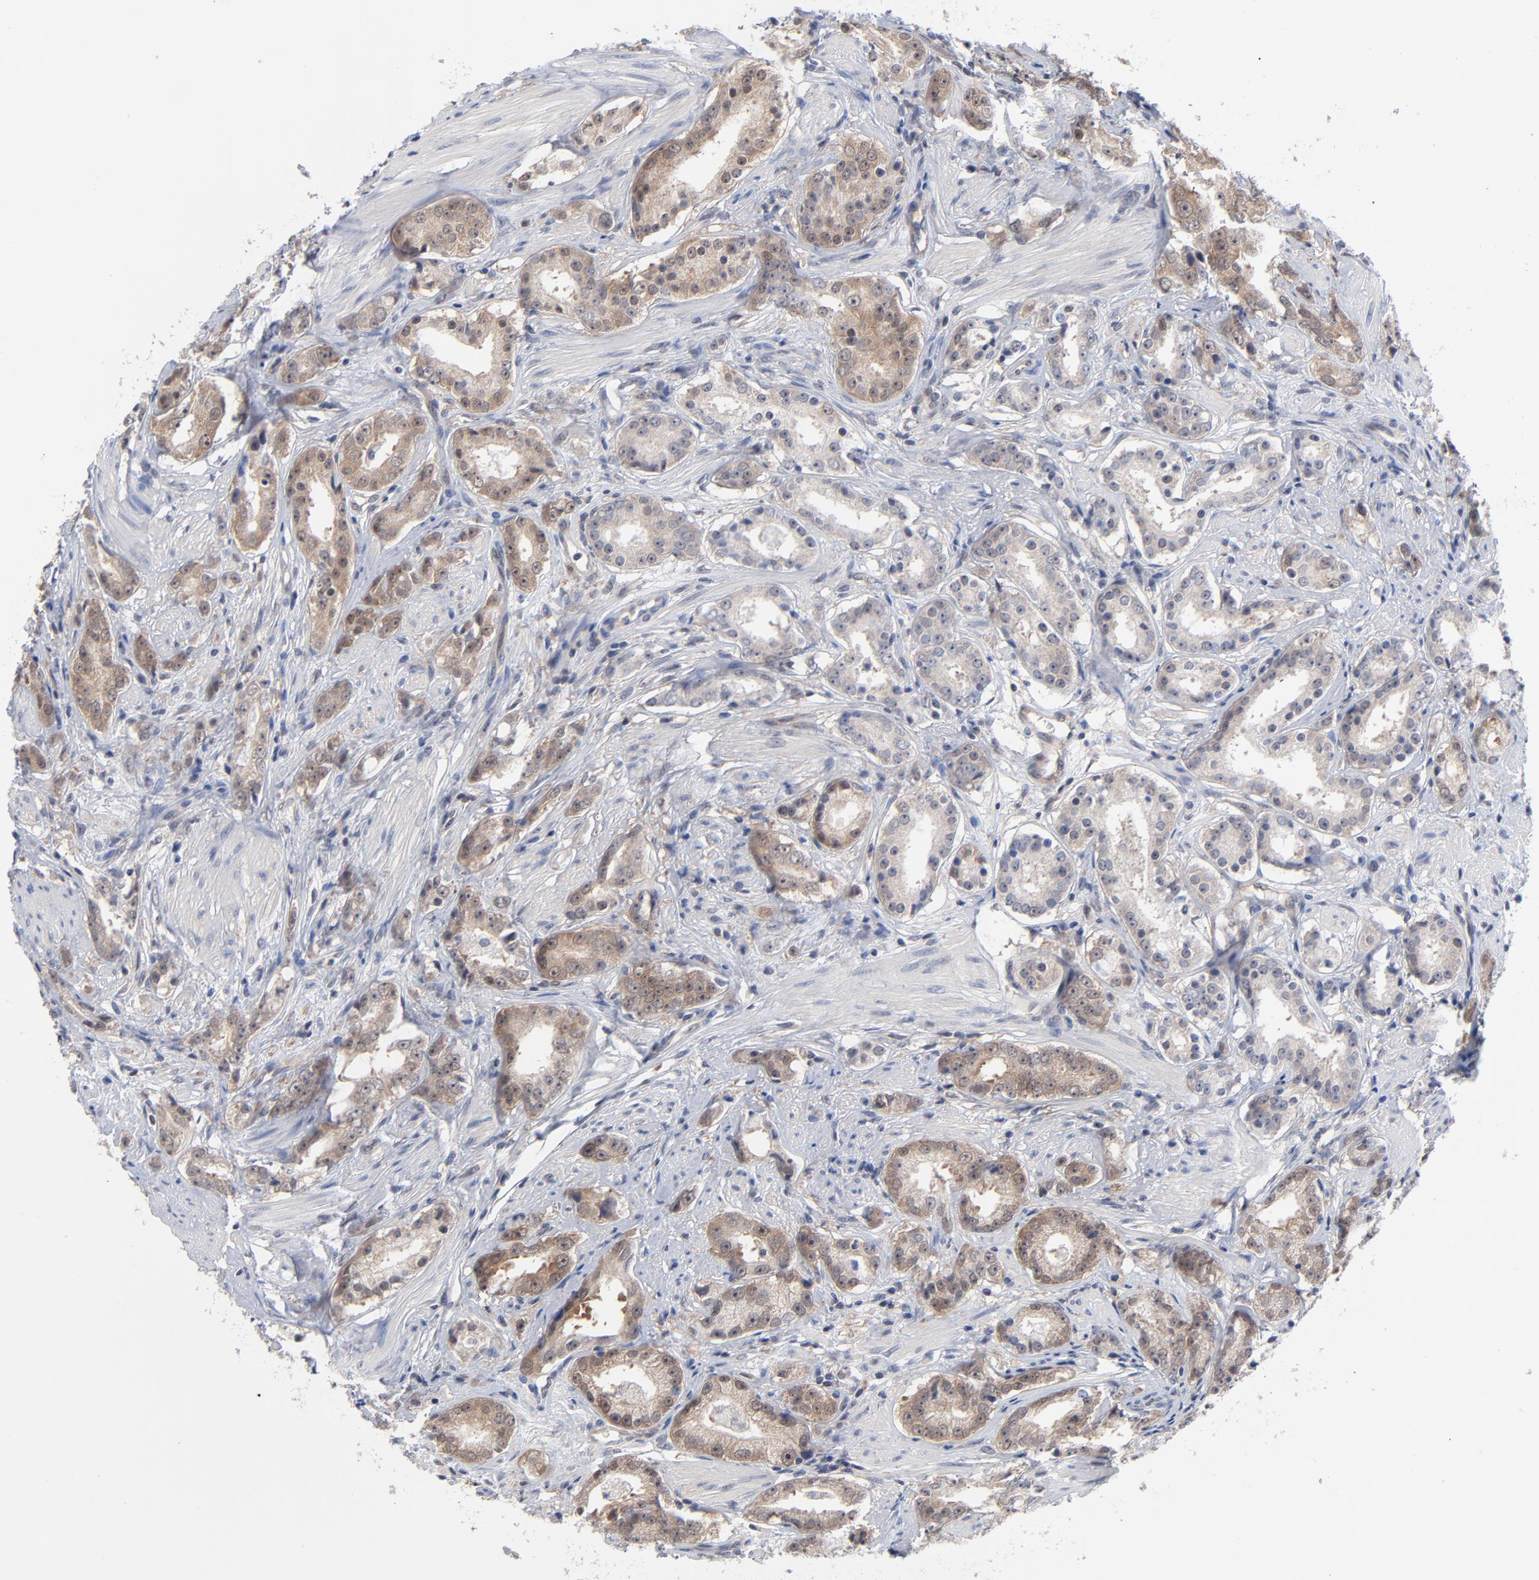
{"staining": {"intensity": "weak", "quantity": ">75%", "location": "cytoplasmic/membranous"}, "tissue": "prostate cancer", "cell_type": "Tumor cells", "image_type": "cancer", "snomed": [{"axis": "morphology", "description": "Adenocarcinoma, Medium grade"}, {"axis": "topography", "description": "Prostate"}], "caption": "A brown stain highlights weak cytoplasmic/membranous positivity of a protein in human prostate cancer (adenocarcinoma (medium-grade)) tumor cells.", "gene": "RPS6KB1", "patient": {"sex": "male", "age": 53}}